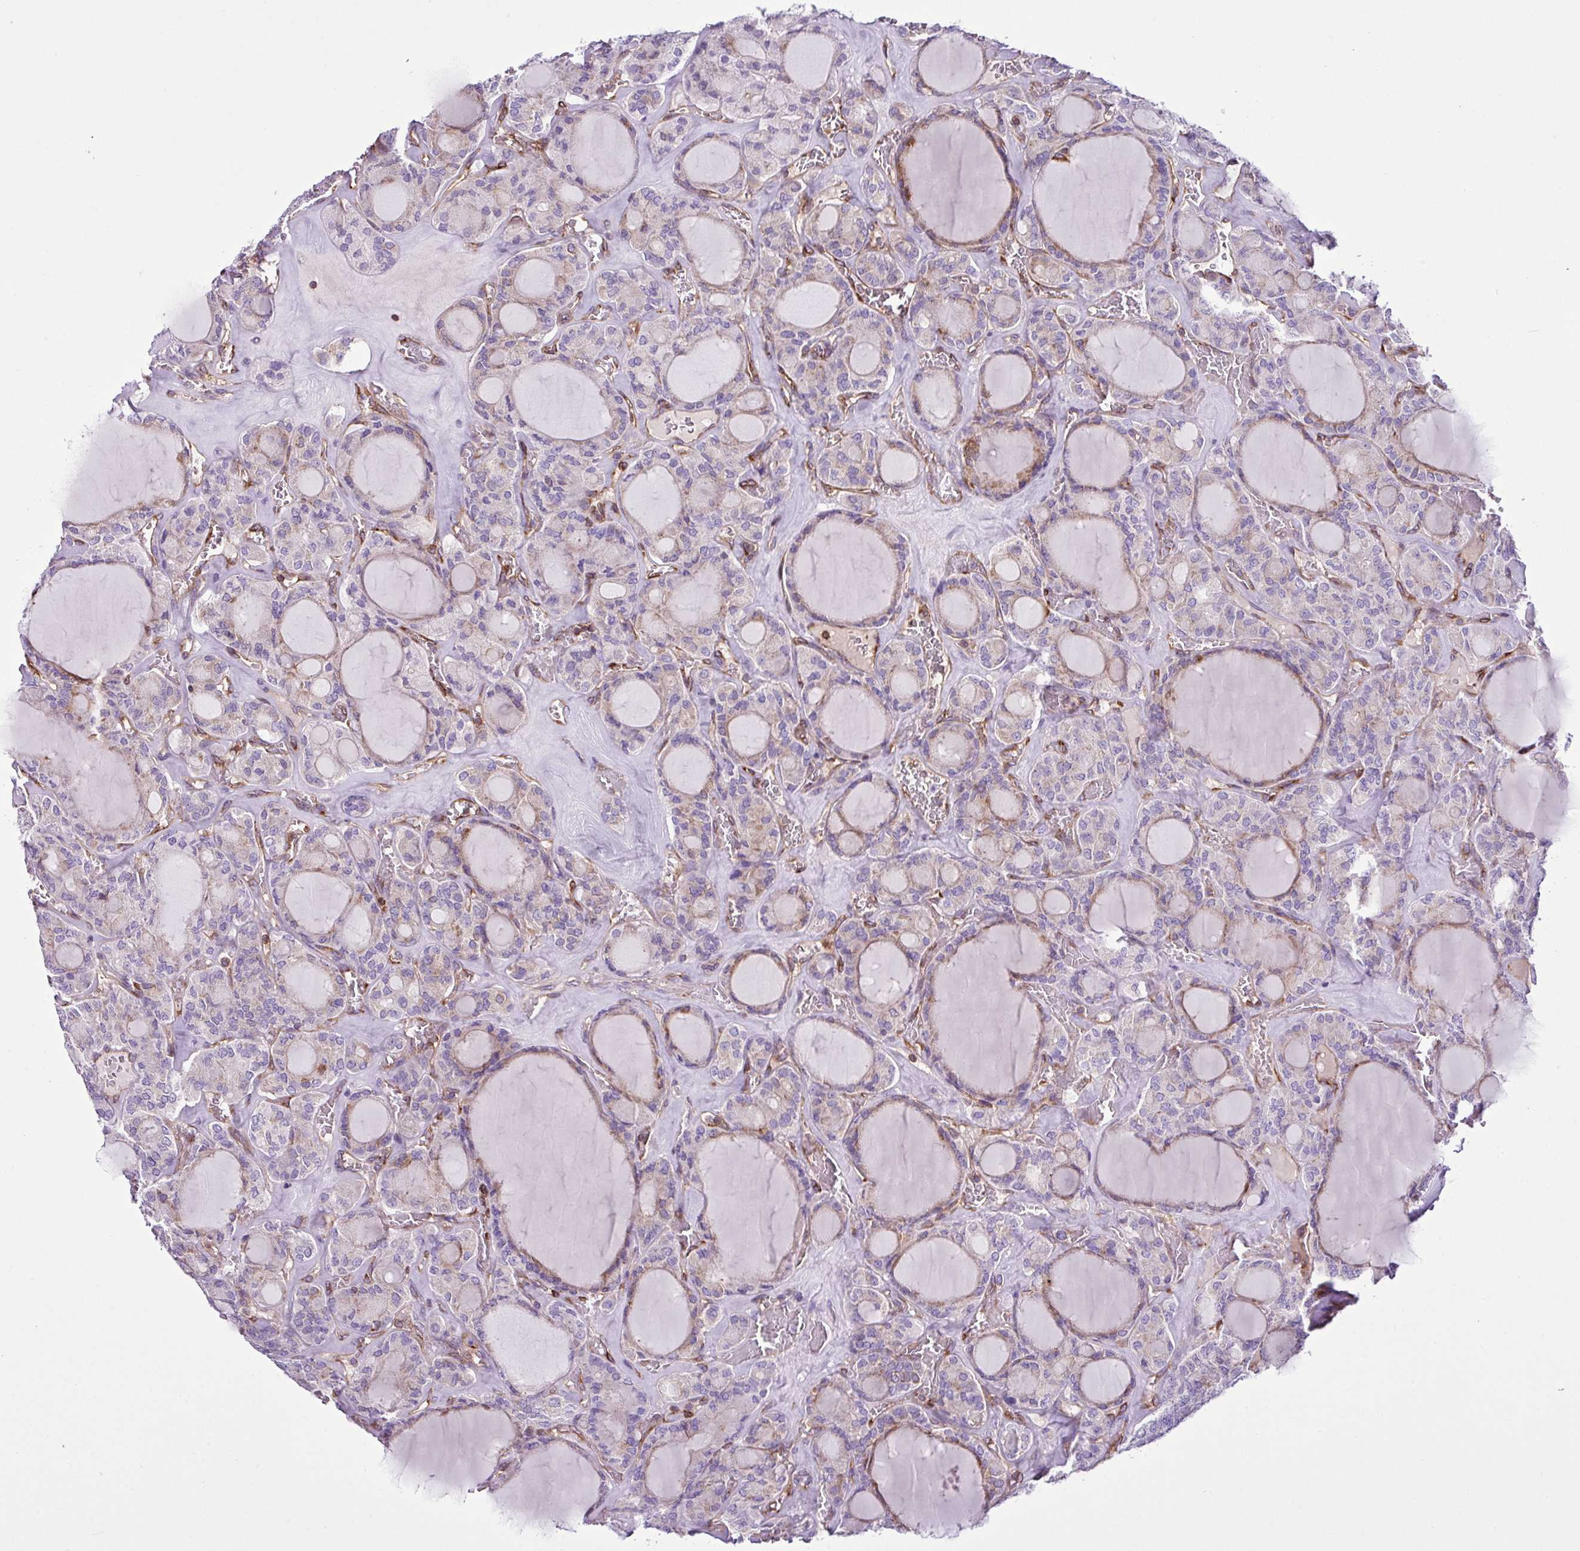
{"staining": {"intensity": "negative", "quantity": "none", "location": "none"}, "tissue": "thyroid cancer", "cell_type": "Tumor cells", "image_type": "cancer", "snomed": [{"axis": "morphology", "description": "Papillary adenocarcinoma, NOS"}, {"axis": "topography", "description": "Thyroid gland"}], "caption": "Immunohistochemical staining of human thyroid cancer demonstrates no significant positivity in tumor cells.", "gene": "EME2", "patient": {"sex": "male", "age": 87}}